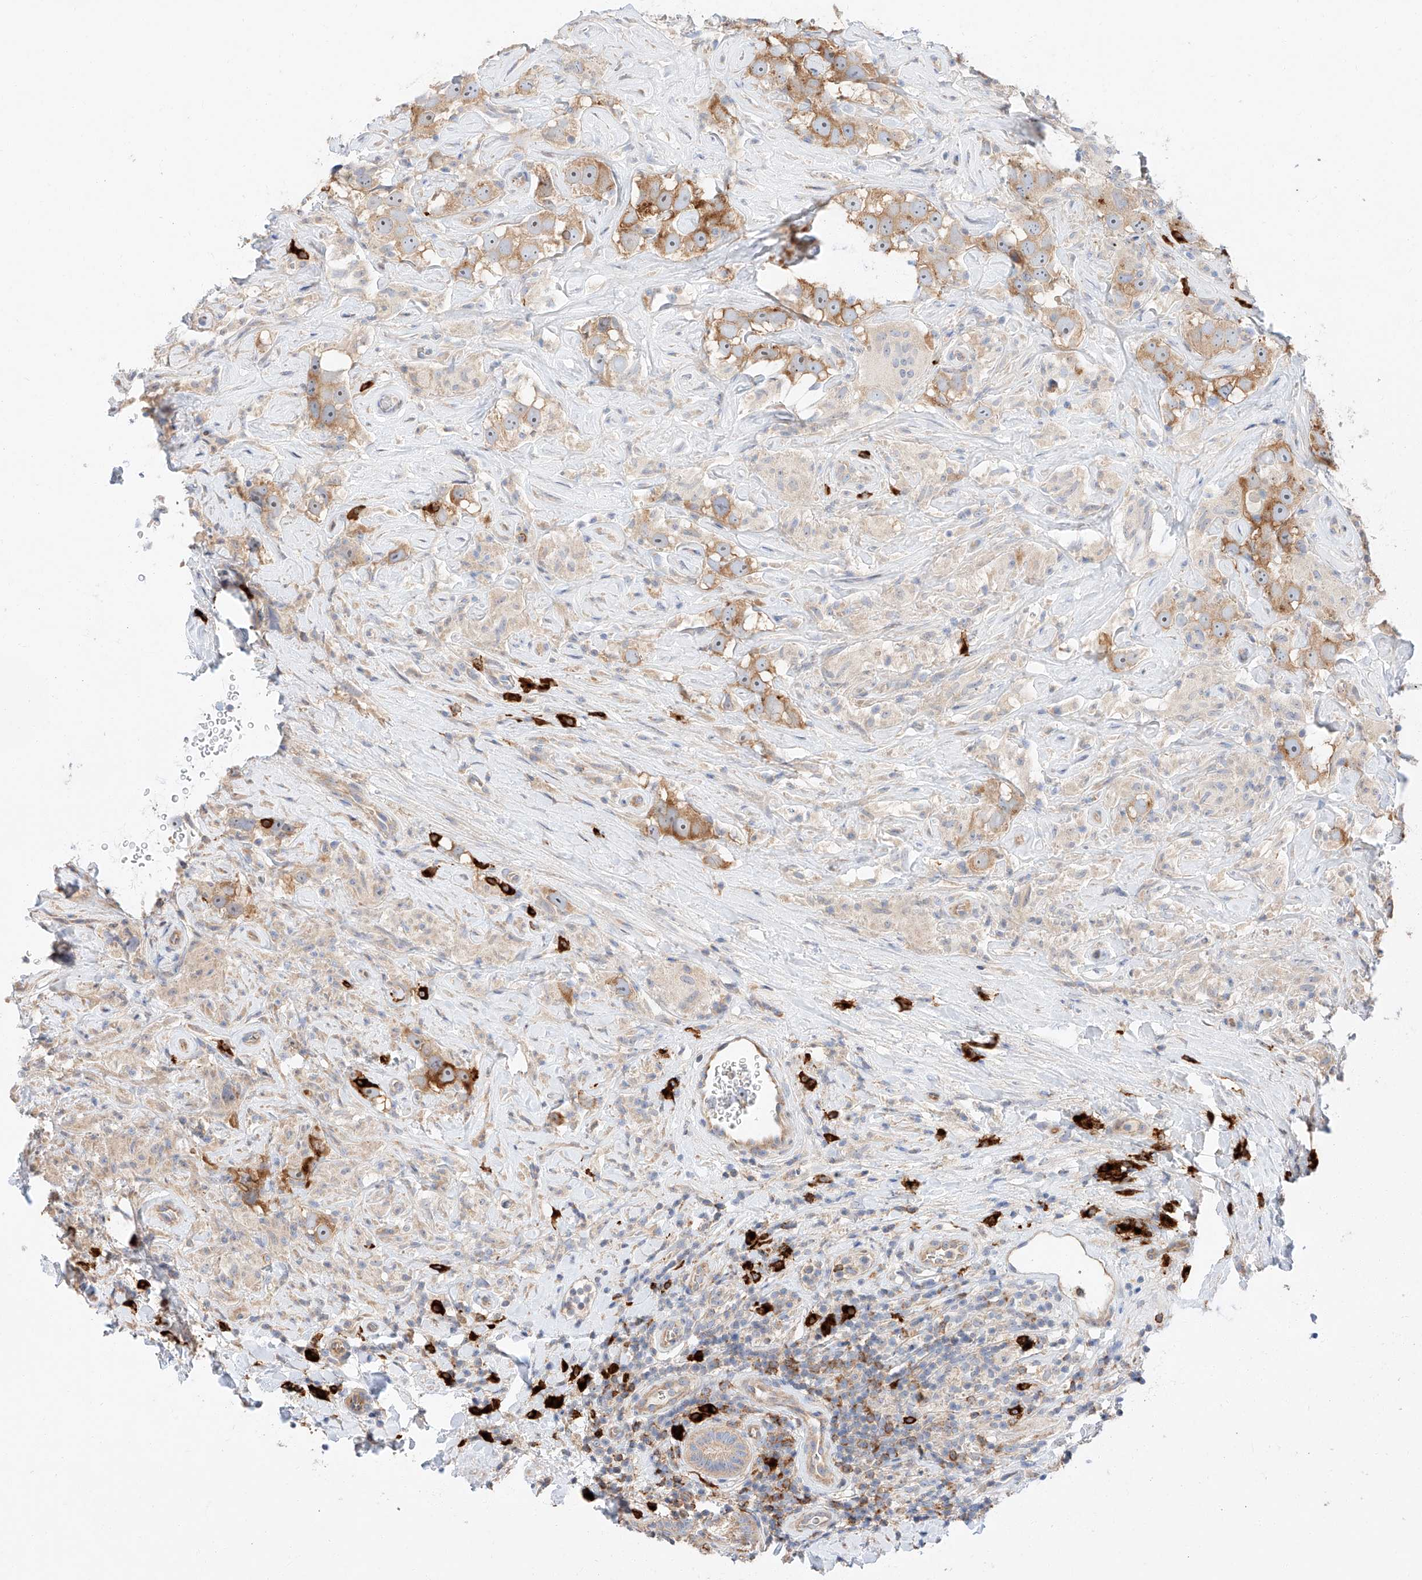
{"staining": {"intensity": "moderate", "quantity": ">75%", "location": "cytoplasmic/membranous"}, "tissue": "testis cancer", "cell_type": "Tumor cells", "image_type": "cancer", "snomed": [{"axis": "morphology", "description": "Seminoma, NOS"}, {"axis": "topography", "description": "Testis"}], "caption": "This photomicrograph demonstrates IHC staining of human testis seminoma, with medium moderate cytoplasmic/membranous positivity in approximately >75% of tumor cells.", "gene": "GLMN", "patient": {"sex": "male", "age": 49}}